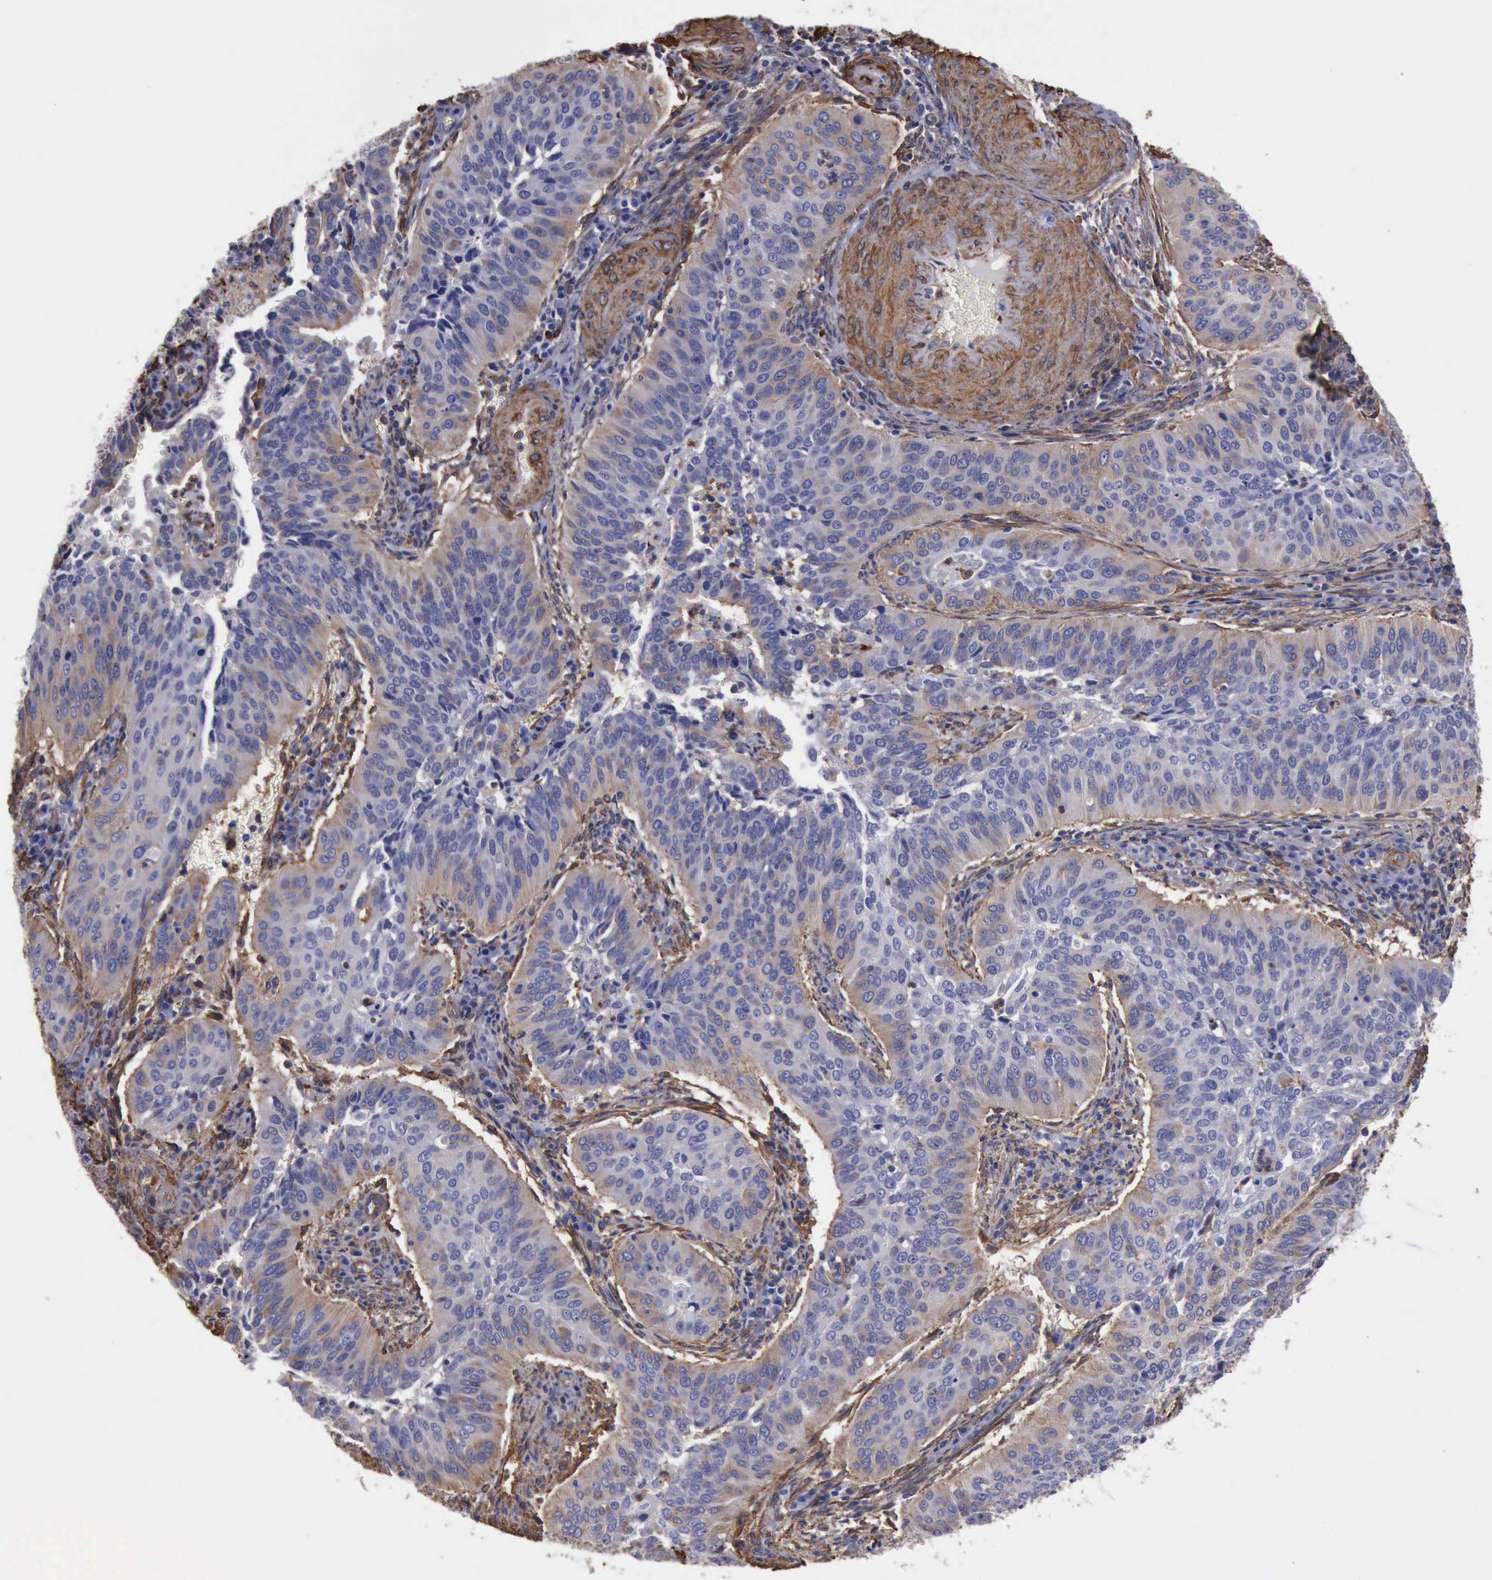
{"staining": {"intensity": "weak", "quantity": "25%-75%", "location": "cytoplasmic/membranous"}, "tissue": "cervical cancer", "cell_type": "Tumor cells", "image_type": "cancer", "snomed": [{"axis": "morphology", "description": "Squamous cell carcinoma, NOS"}, {"axis": "topography", "description": "Cervix"}], "caption": "About 25%-75% of tumor cells in human cervical cancer (squamous cell carcinoma) display weak cytoplasmic/membranous protein staining as visualized by brown immunohistochemical staining.", "gene": "FLNA", "patient": {"sex": "female", "age": 39}}